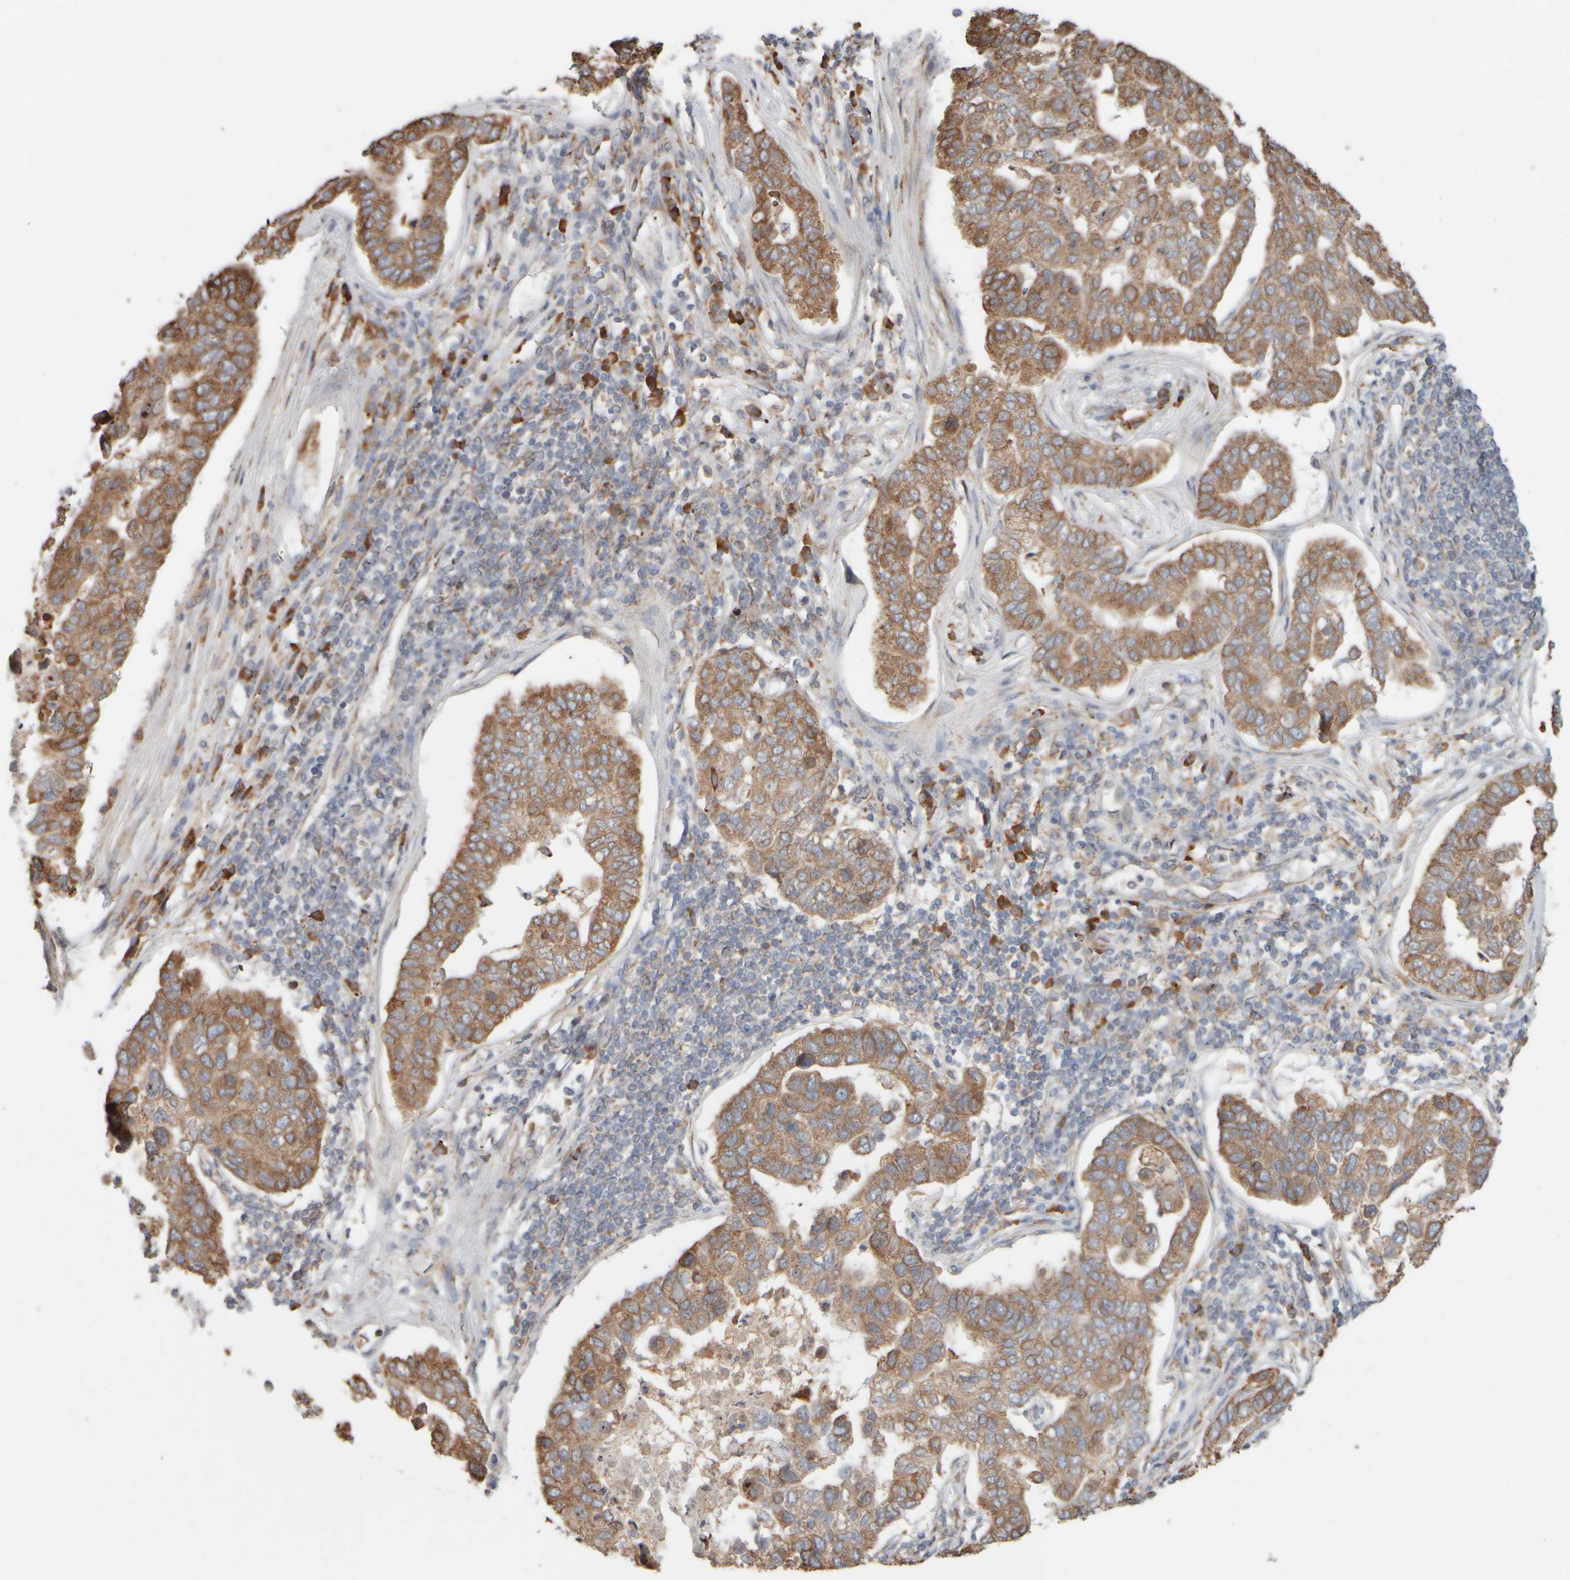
{"staining": {"intensity": "moderate", "quantity": ">75%", "location": "cytoplasmic/membranous"}, "tissue": "pancreatic cancer", "cell_type": "Tumor cells", "image_type": "cancer", "snomed": [{"axis": "morphology", "description": "Adenocarcinoma, NOS"}, {"axis": "topography", "description": "Pancreas"}], "caption": "A histopathology image of pancreatic cancer stained for a protein reveals moderate cytoplasmic/membranous brown staining in tumor cells. Using DAB (brown) and hematoxylin (blue) stains, captured at high magnification using brightfield microscopy.", "gene": "EIF2B3", "patient": {"sex": "female", "age": 61}}